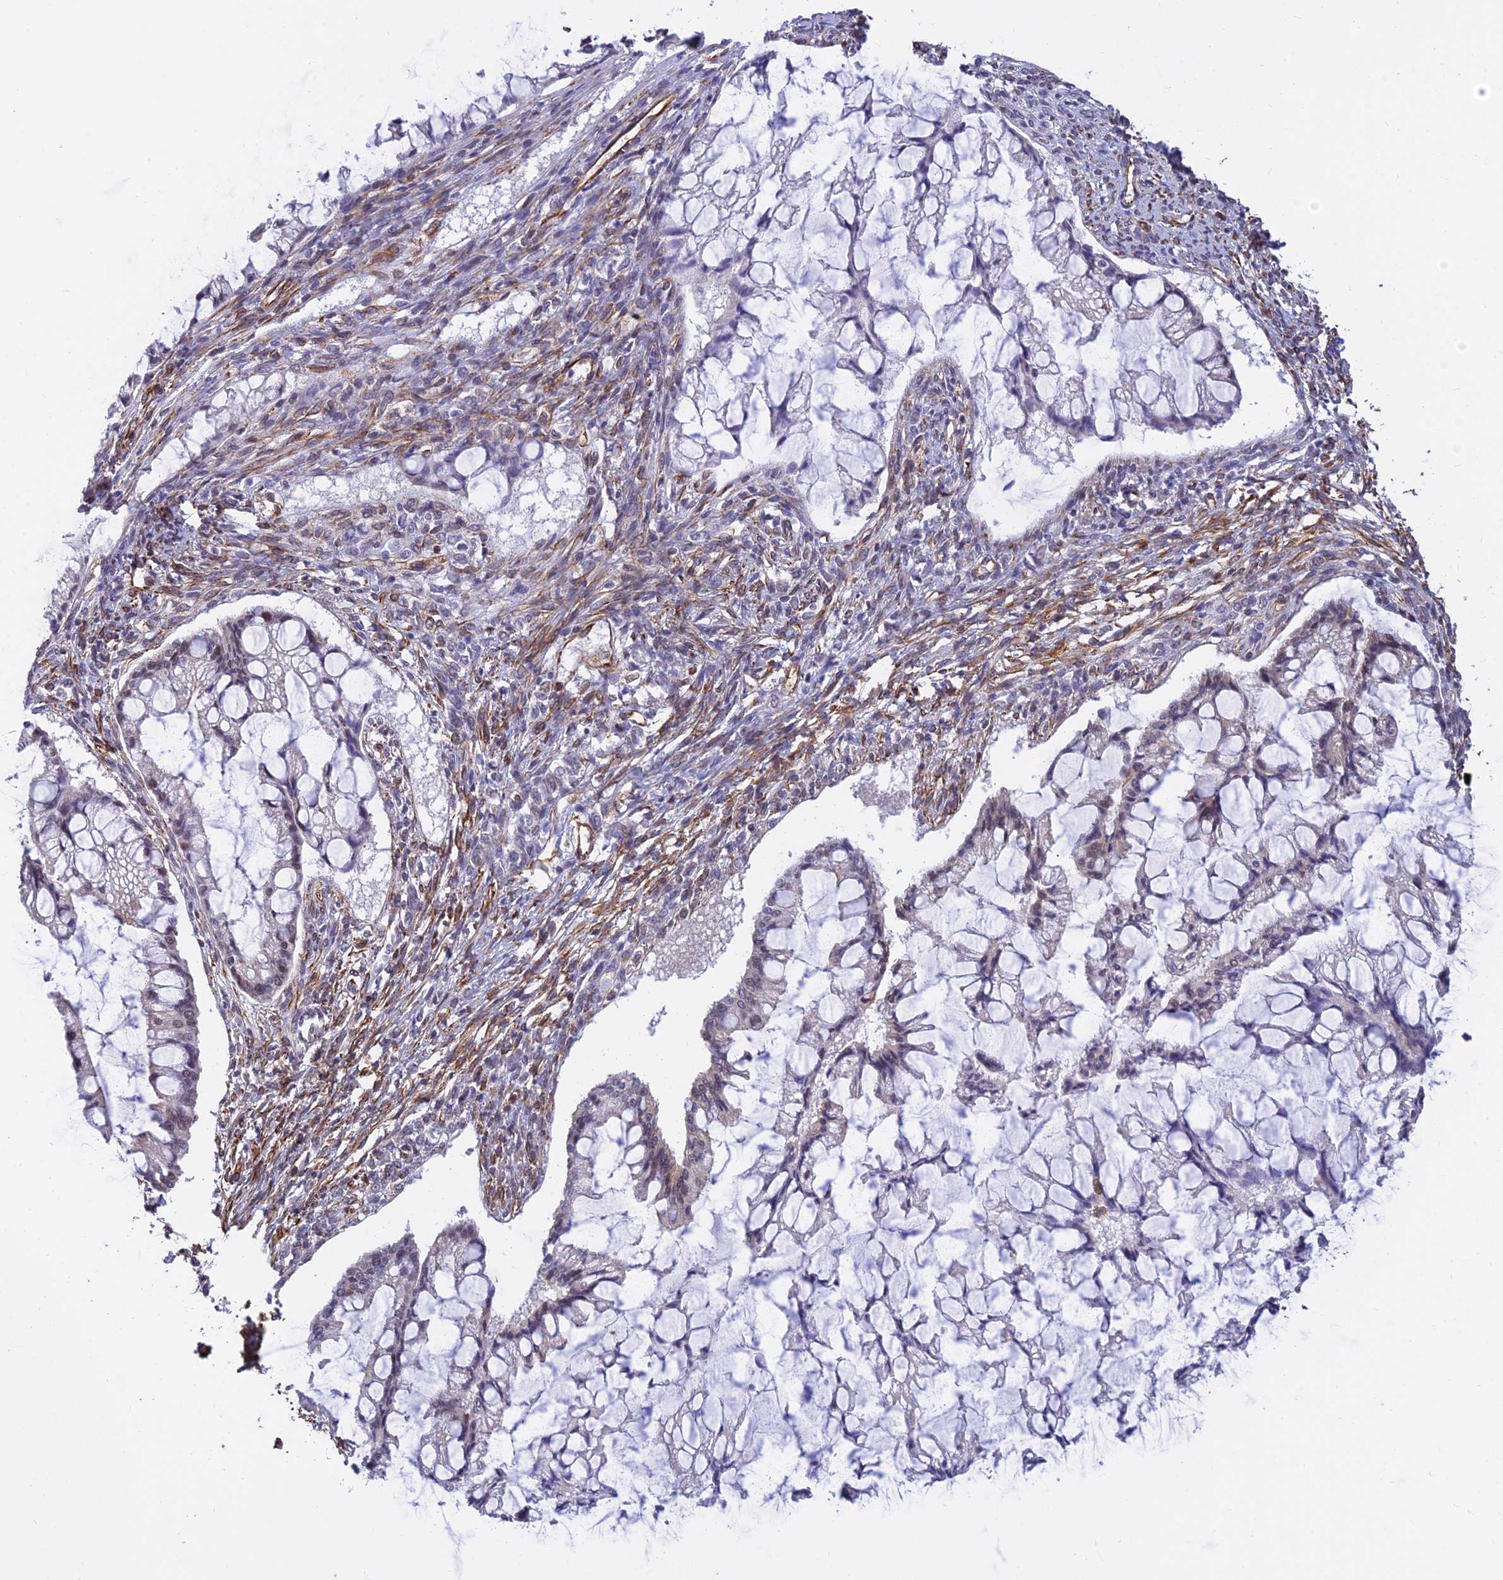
{"staining": {"intensity": "weak", "quantity": "<25%", "location": "nuclear"}, "tissue": "ovarian cancer", "cell_type": "Tumor cells", "image_type": "cancer", "snomed": [{"axis": "morphology", "description": "Cystadenocarcinoma, mucinous, NOS"}, {"axis": "topography", "description": "Ovary"}], "caption": "IHC photomicrograph of neoplastic tissue: human mucinous cystadenocarcinoma (ovarian) stained with DAB (3,3'-diaminobenzidine) displays no significant protein staining in tumor cells.", "gene": "PAGR1", "patient": {"sex": "female", "age": 73}}